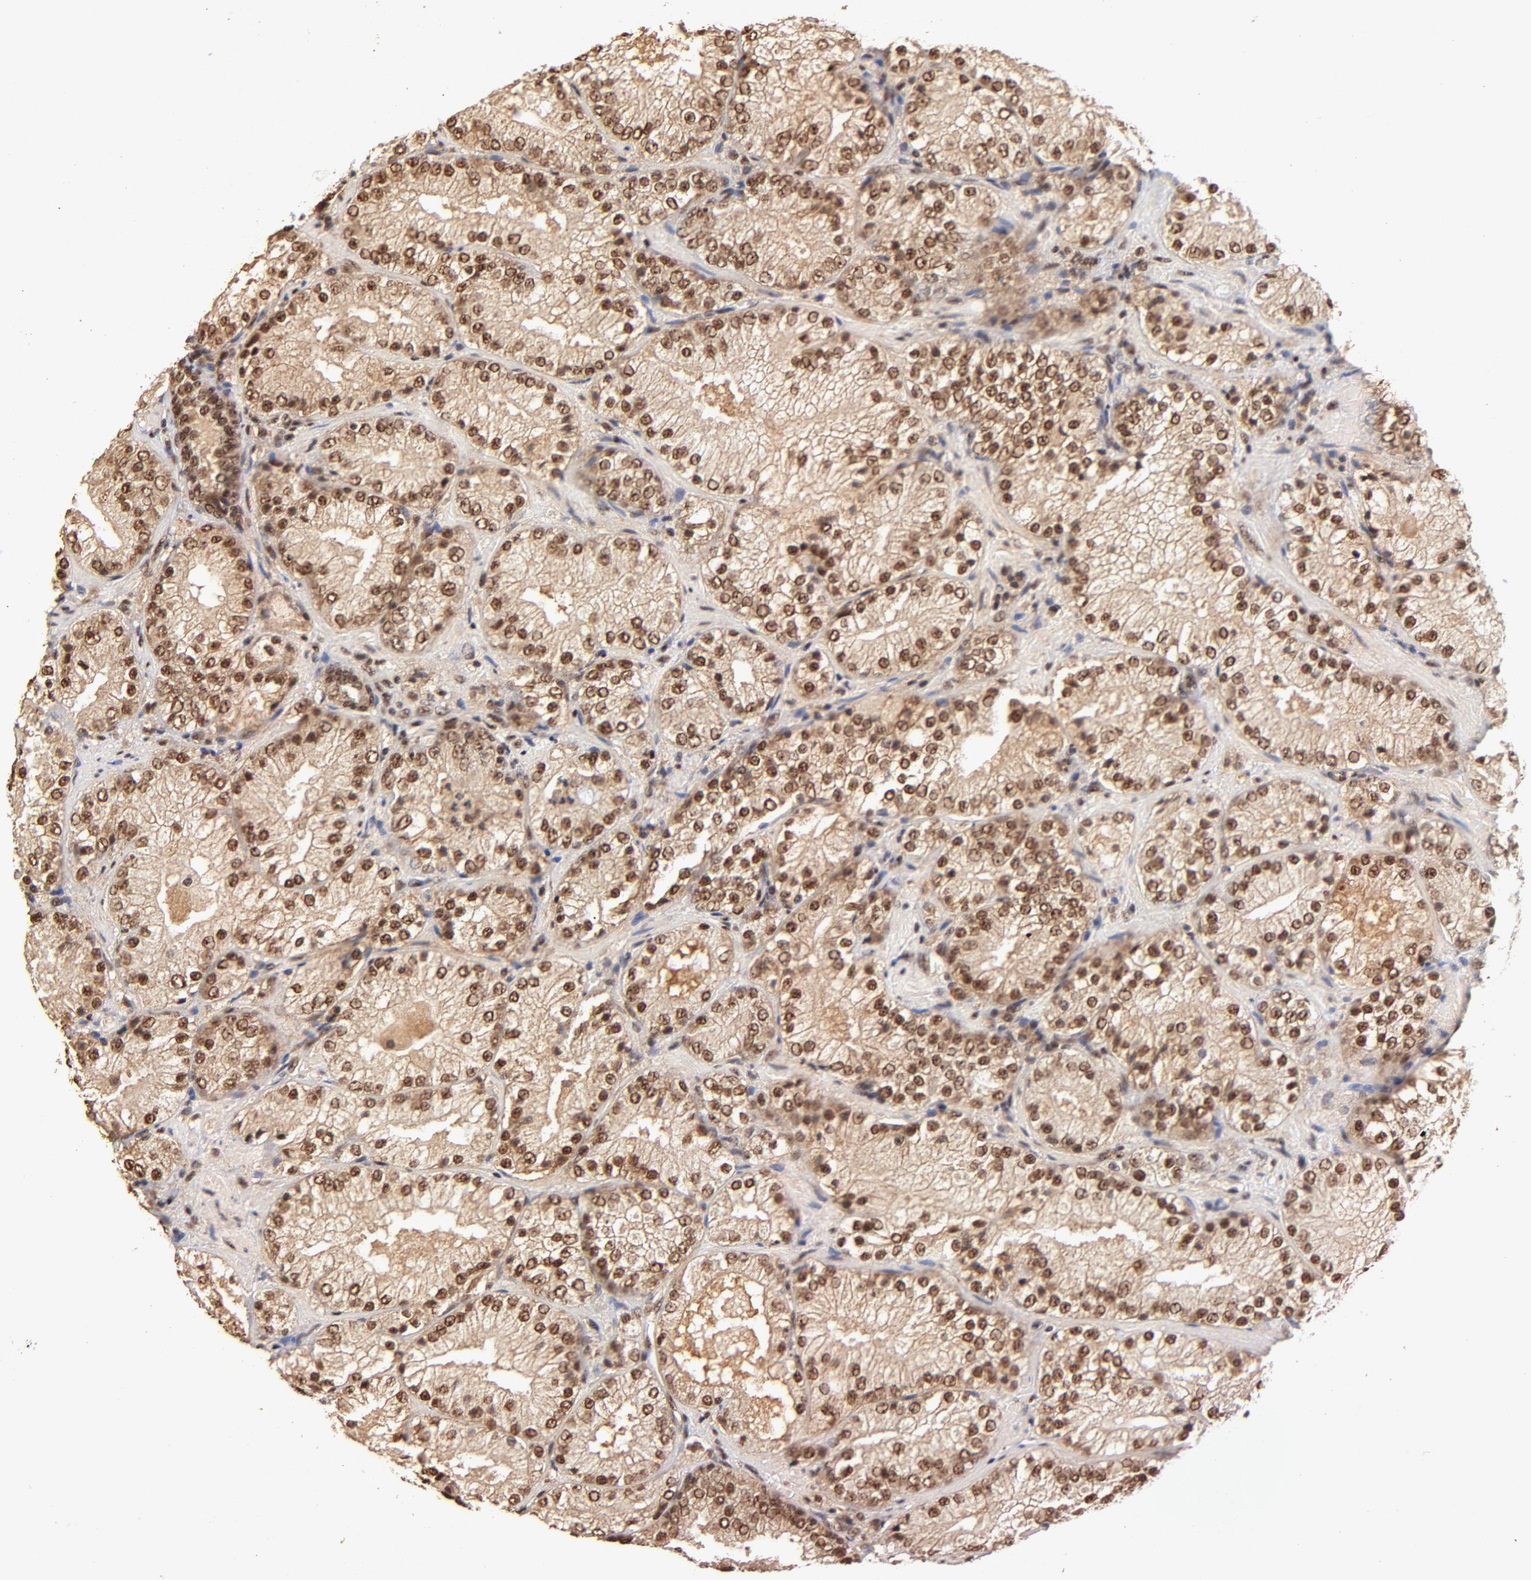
{"staining": {"intensity": "strong", "quantity": ">75%", "location": "nuclear"}, "tissue": "prostate cancer", "cell_type": "Tumor cells", "image_type": "cancer", "snomed": [{"axis": "morphology", "description": "Adenocarcinoma, Low grade"}, {"axis": "topography", "description": "Prostate"}], "caption": "The micrograph displays a brown stain indicating the presence of a protein in the nuclear of tumor cells in adenocarcinoma (low-grade) (prostate). (Brightfield microscopy of DAB IHC at high magnification).", "gene": "MED12", "patient": {"sex": "male", "age": 60}}